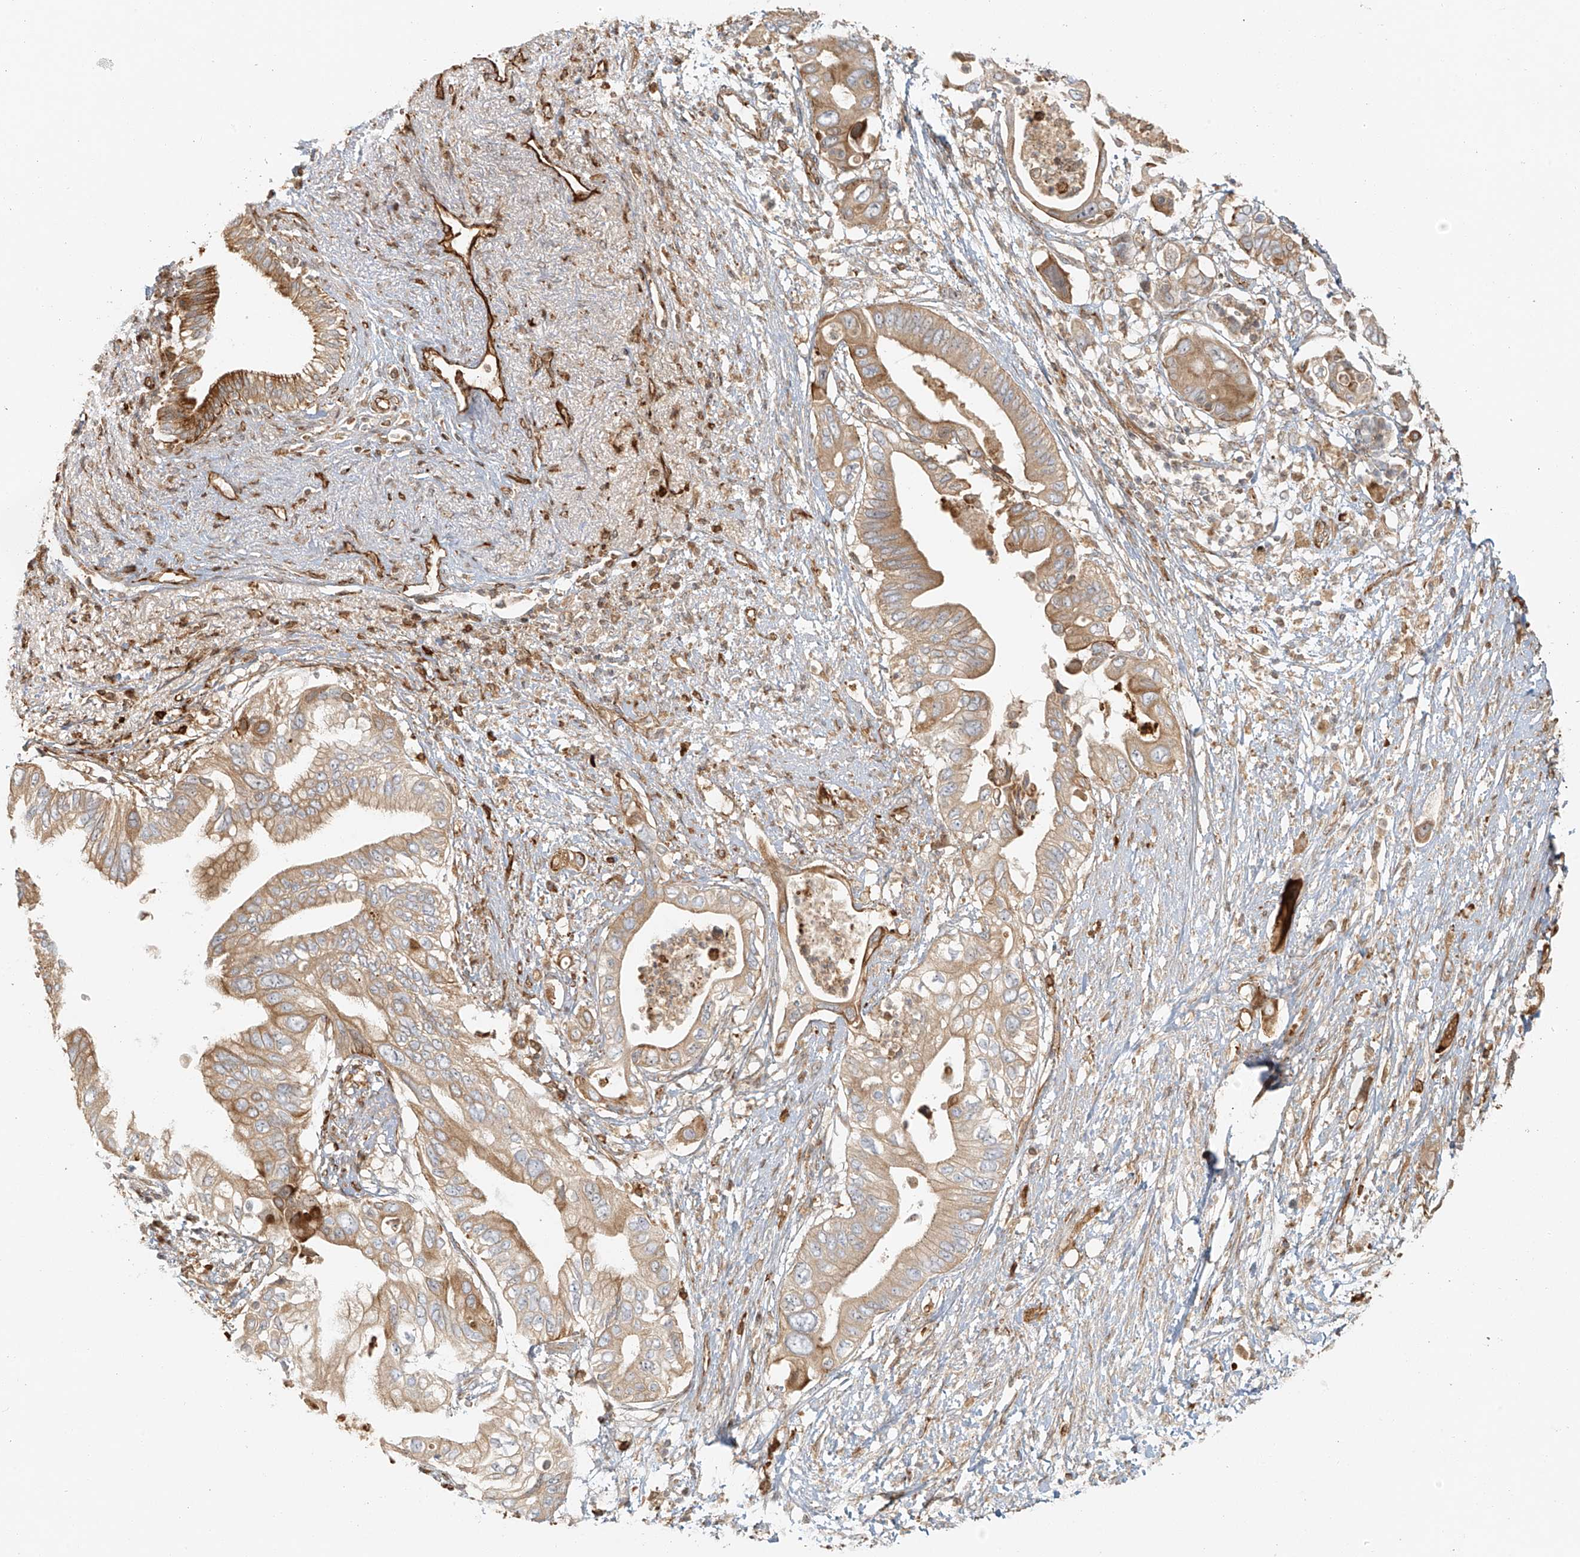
{"staining": {"intensity": "moderate", "quantity": ">75%", "location": "cytoplasmic/membranous"}, "tissue": "pancreatic cancer", "cell_type": "Tumor cells", "image_type": "cancer", "snomed": [{"axis": "morphology", "description": "Adenocarcinoma, NOS"}, {"axis": "topography", "description": "Pancreas"}], "caption": "Immunohistochemistry (IHC) photomicrograph of neoplastic tissue: pancreatic cancer (adenocarcinoma) stained using immunohistochemistry demonstrates medium levels of moderate protein expression localized specifically in the cytoplasmic/membranous of tumor cells, appearing as a cytoplasmic/membranous brown color.", "gene": "MIPEP", "patient": {"sex": "male", "age": 66}}